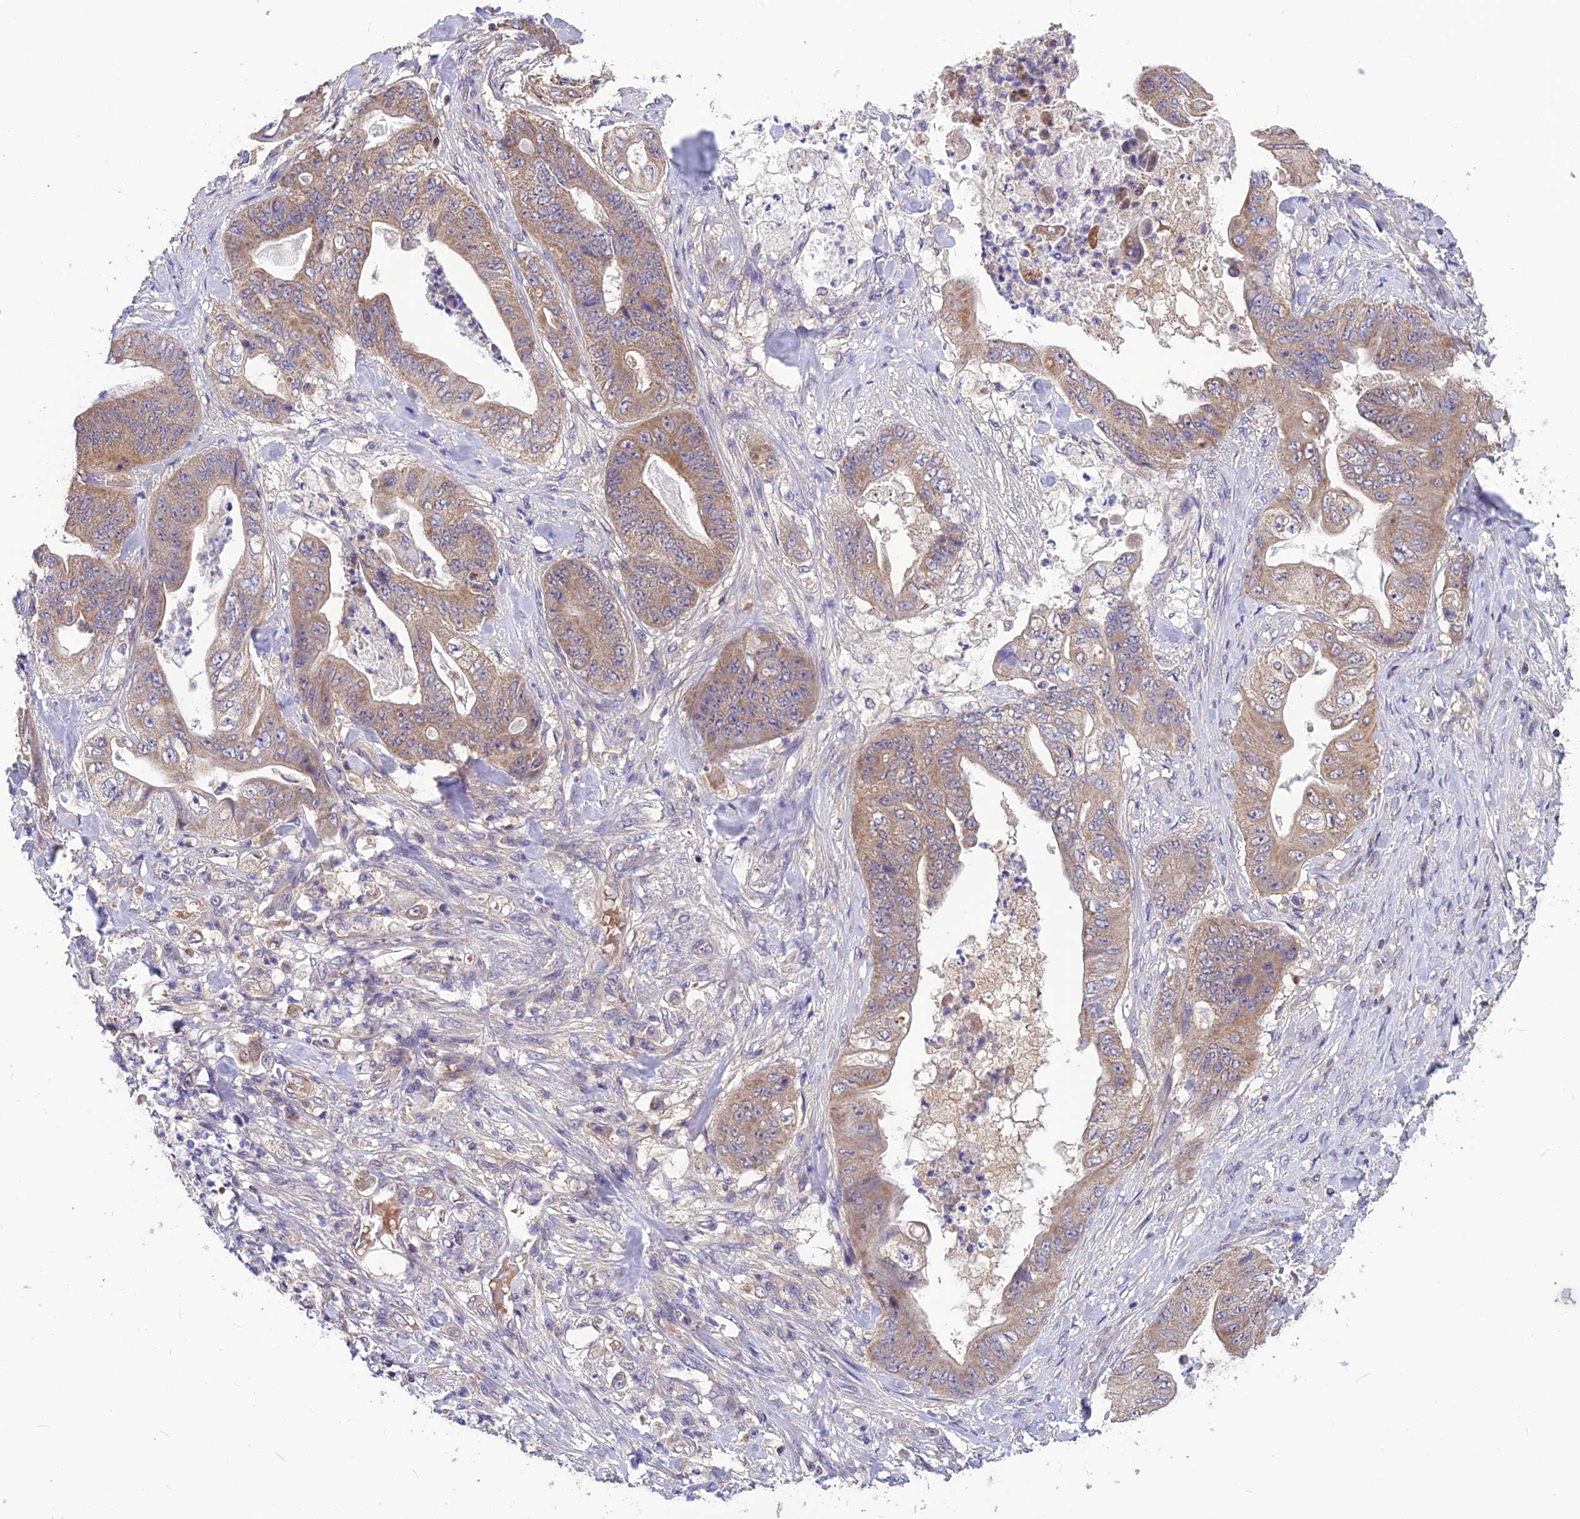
{"staining": {"intensity": "weak", "quantity": ">75%", "location": "cytoplasmic/membranous"}, "tissue": "stomach cancer", "cell_type": "Tumor cells", "image_type": "cancer", "snomed": [{"axis": "morphology", "description": "Adenocarcinoma, NOS"}, {"axis": "topography", "description": "Stomach"}], "caption": "About >75% of tumor cells in stomach adenocarcinoma demonstrate weak cytoplasmic/membranous protein expression as visualized by brown immunohistochemical staining.", "gene": "PSMF1", "patient": {"sex": "female", "age": 73}}